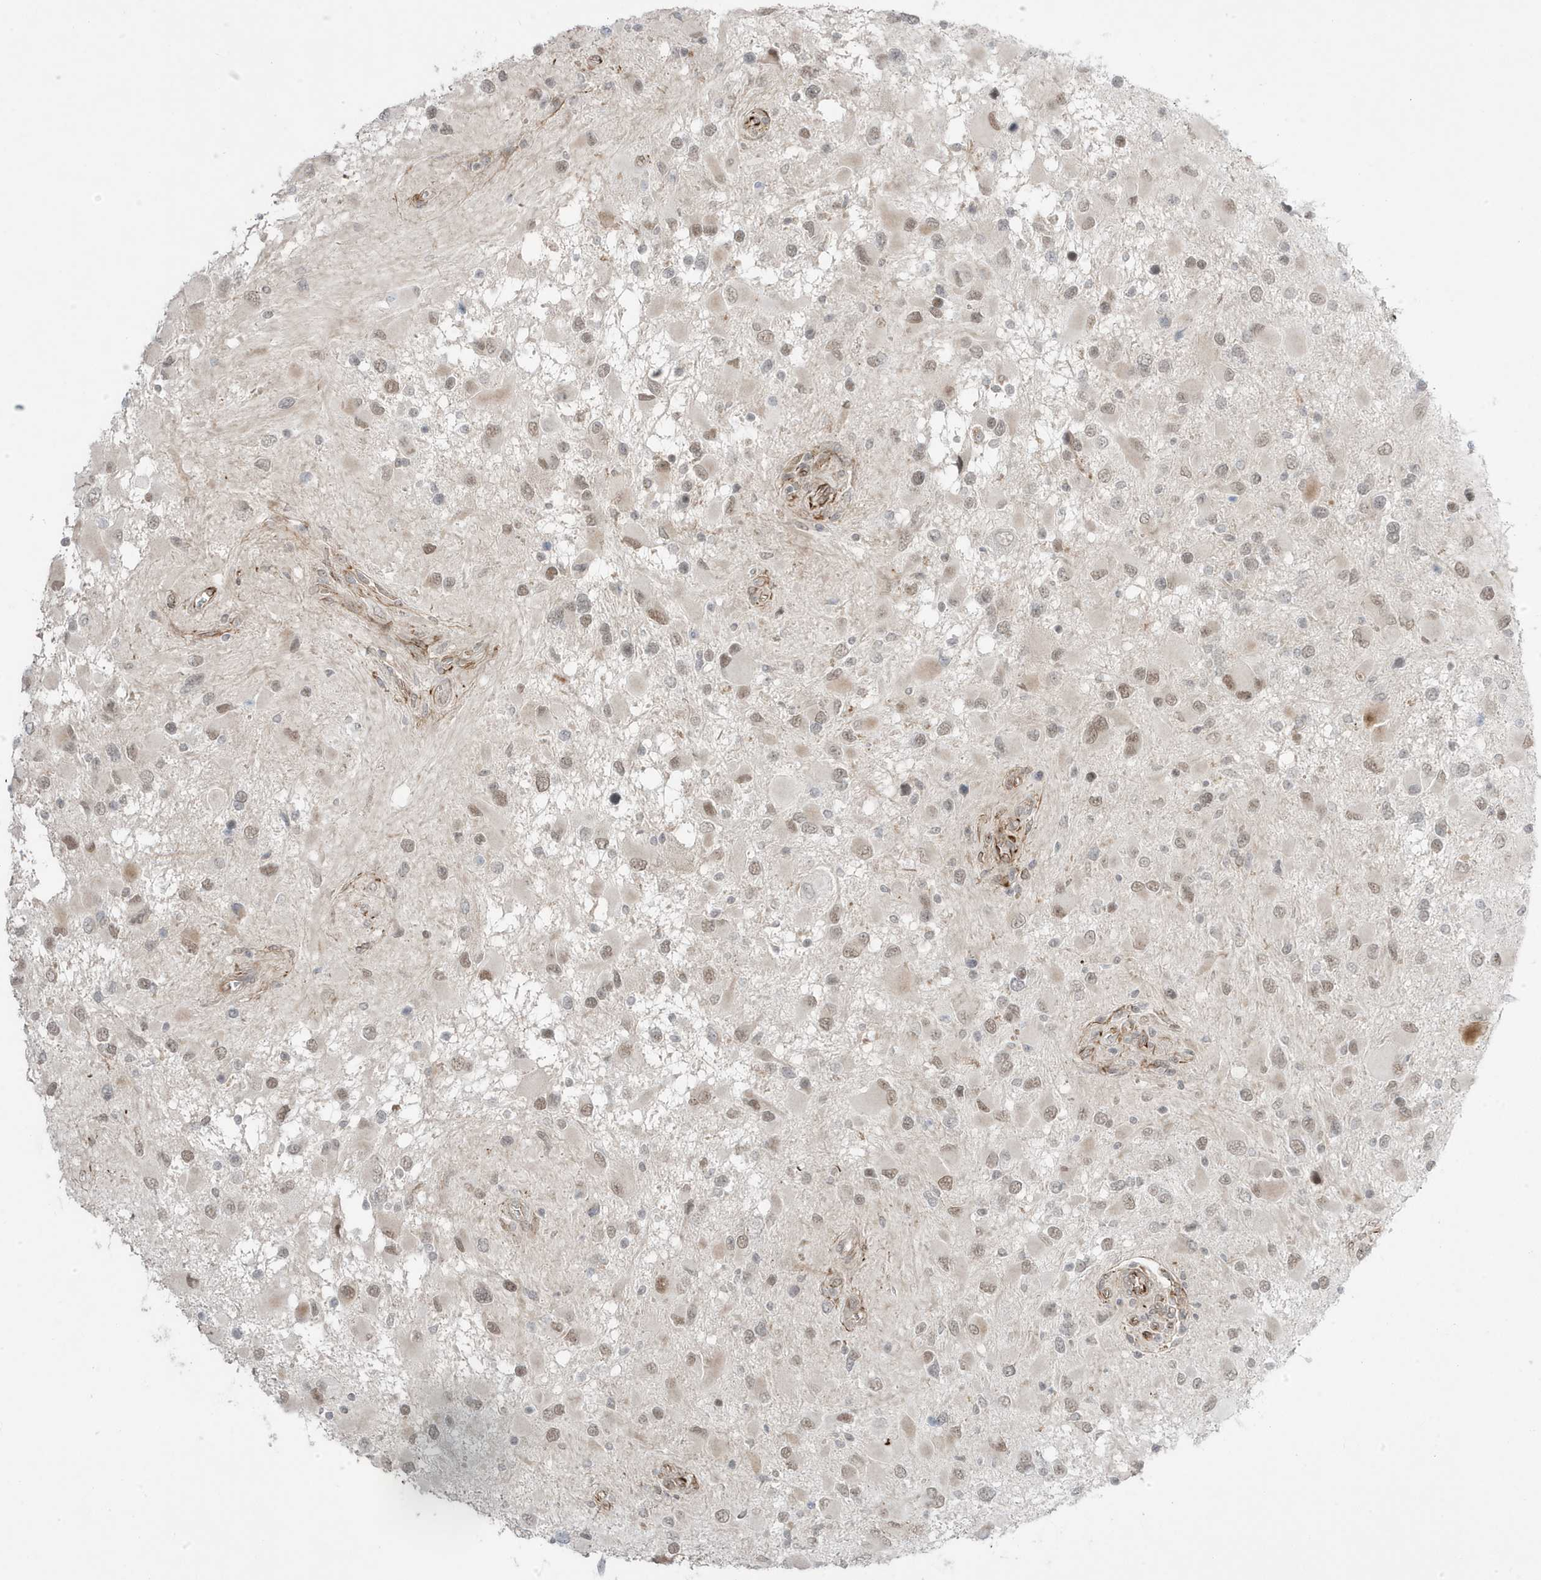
{"staining": {"intensity": "weak", "quantity": "25%-75%", "location": "nuclear"}, "tissue": "glioma", "cell_type": "Tumor cells", "image_type": "cancer", "snomed": [{"axis": "morphology", "description": "Glioma, malignant, High grade"}, {"axis": "topography", "description": "Brain"}], "caption": "Protein analysis of high-grade glioma (malignant) tissue demonstrates weak nuclear positivity in about 25%-75% of tumor cells.", "gene": "ADAMTSL3", "patient": {"sex": "male", "age": 53}}